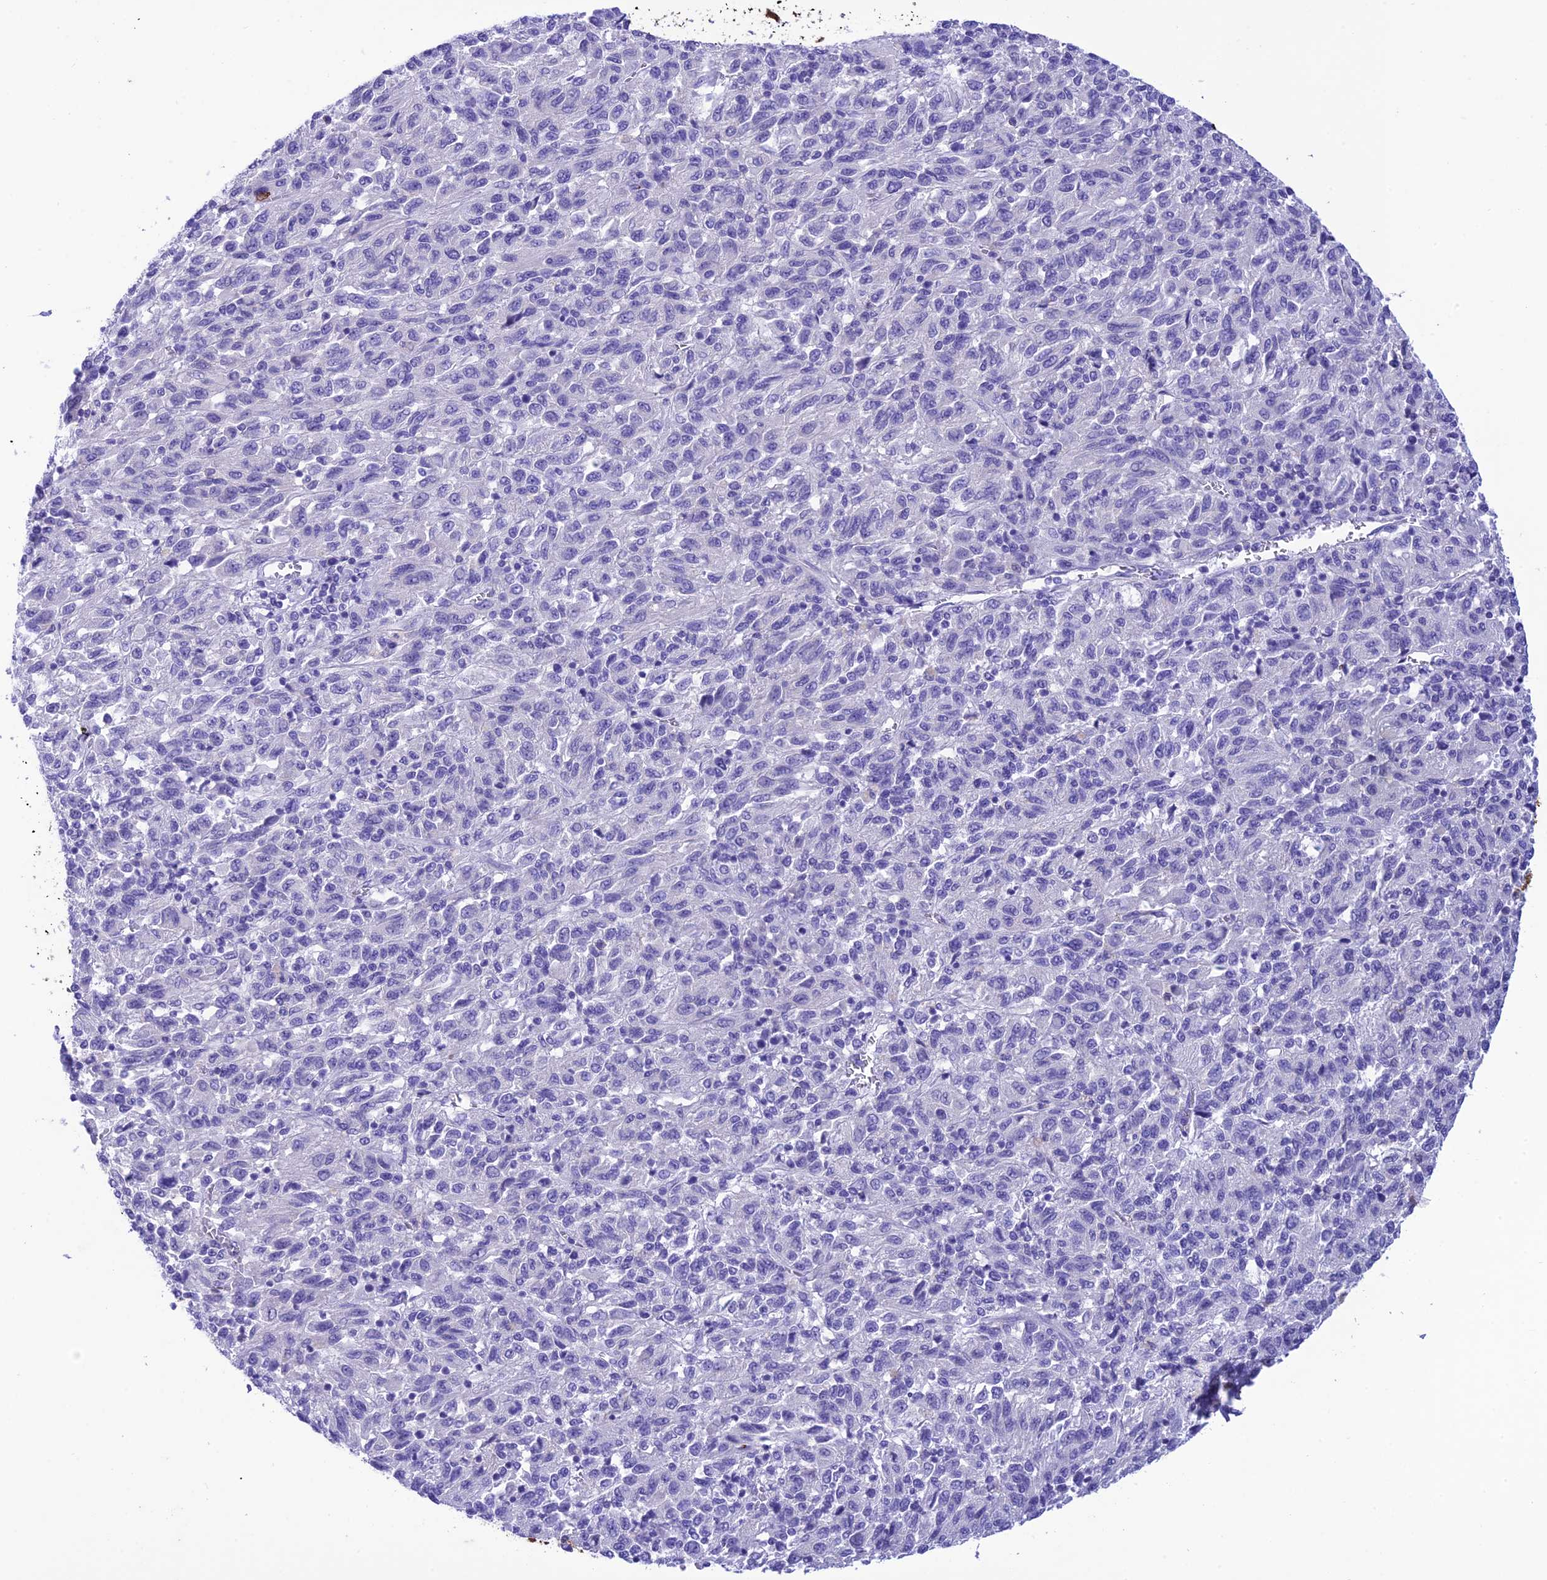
{"staining": {"intensity": "negative", "quantity": "none", "location": "none"}, "tissue": "melanoma", "cell_type": "Tumor cells", "image_type": "cancer", "snomed": [{"axis": "morphology", "description": "Malignant melanoma, Metastatic site"}, {"axis": "topography", "description": "Lung"}], "caption": "Immunohistochemical staining of malignant melanoma (metastatic site) displays no significant positivity in tumor cells.", "gene": "VPS52", "patient": {"sex": "male", "age": 64}}